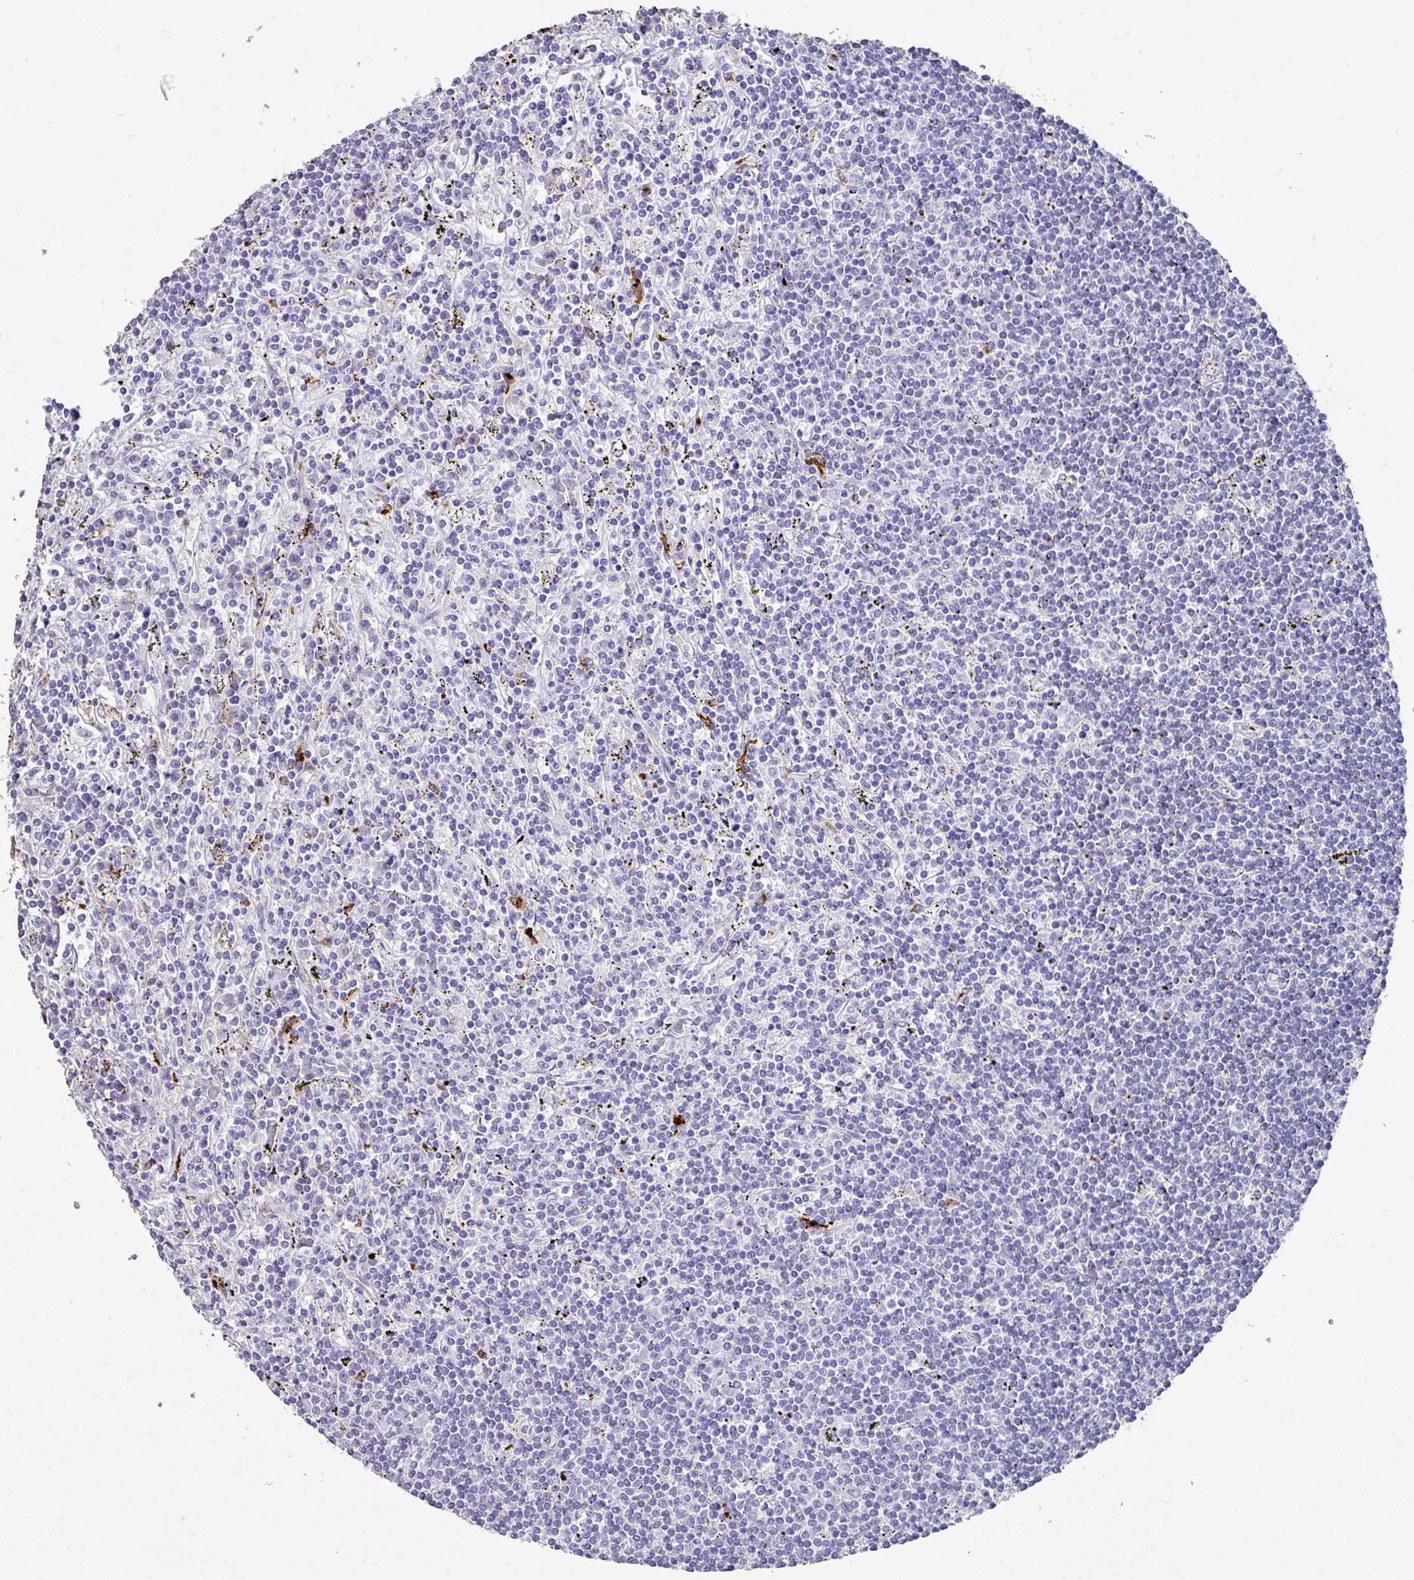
{"staining": {"intensity": "negative", "quantity": "none", "location": "none"}, "tissue": "lymphoma", "cell_type": "Tumor cells", "image_type": "cancer", "snomed": [{"axis": "morphology", "description": "Malignant lymphoma, non-Hodgkin's type, Low grade"}, {"axis": "topography", "description": "Spleen"}], "caption": "The micrograph displays no significant positivity in tumor cells of low-grade malignant lymphoma, non-Hodgkin's type.", "gene": "CPVL", "patient": {"sex": "male", "age": 76}}